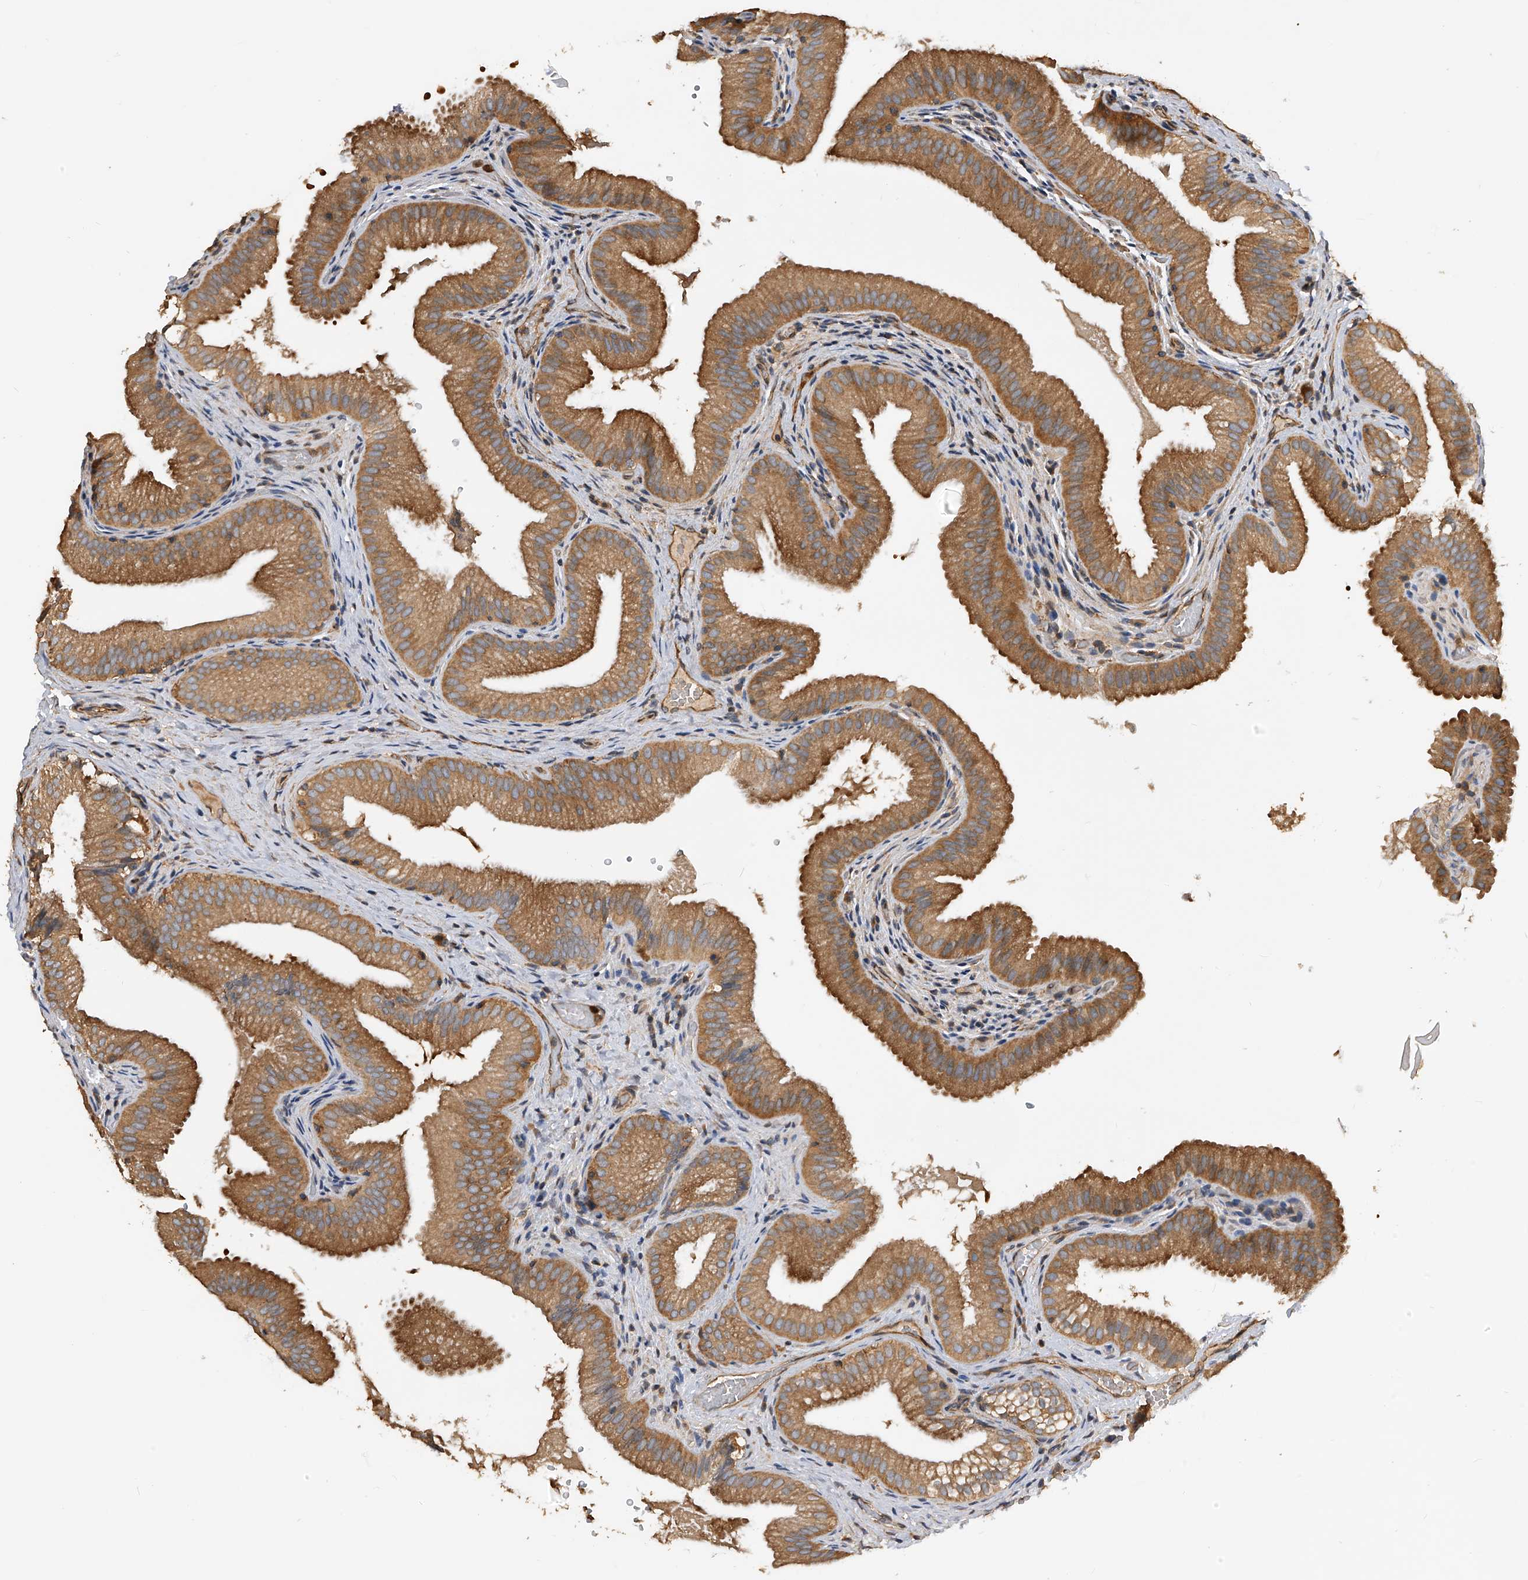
{"staining": {"intensity": "moderate", "quantity": ">75%", "location": "cytoplasmic/membranous"}, "tissue": "gallbladder", "cell_type": "Glandular cells", "image_type": "normal", "snomed": [{"axis": "morphology", "description": "Normal tissue, NOS"}, {"axis": "topography", "description": "Gallbladder"}], "caption": "A brown stain shows moderate cytoplasmic/membranous positivity of a protein in glandular cells of unremarkable human gallbladder. The protein of interest is stained brown, and the nuclei are stained in blue (DAB IHC with brightfield microscopy, high magnification).", "gene": "PTPRA", "patient": {"sex": "female", "age": 30}}